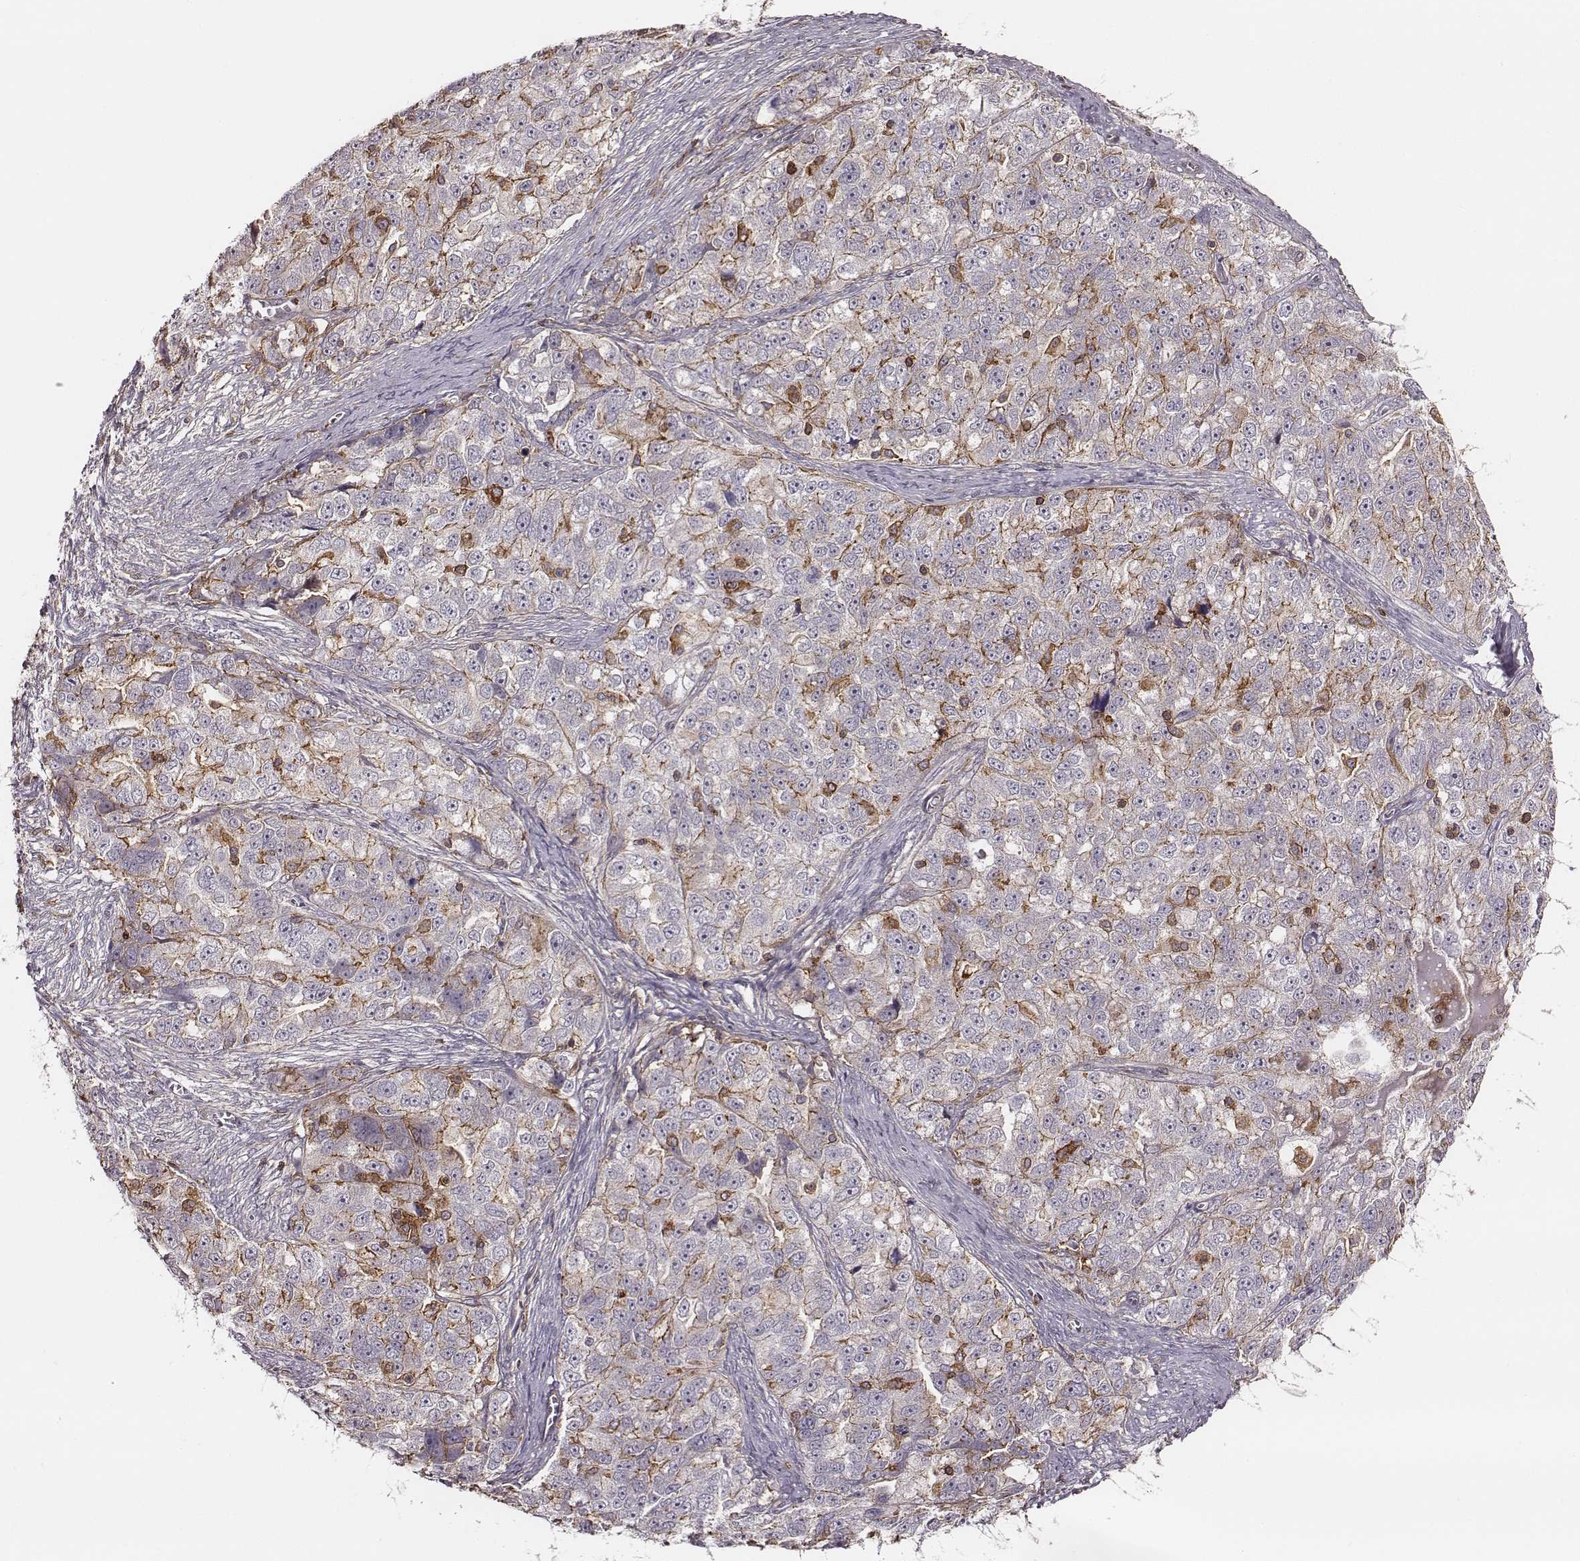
{"staining": {"intensity": "negative", "quantity": "none", "location": "none"}, "tissue": "ovarian cancer", "cell_type": "Tumor cells", "image_type": "cancer", "snomed": [{"axis": "morphology", "description": "Cystadenocarcinoma, serous, NOS"}, {"axis": "topography", "description": "Ovary"}], "caption": "Immunohistochemistry (IHC) histopathology image of neoplastic tissue: human ovarian cancer (serous cystadenocarcinoma) stained with DAB (3,3'-diaminobenzidine) reveals no significant protein positivity in tumor cells.", "gene": "ZYX", "patient": {"sex": "female", "age": 51}}